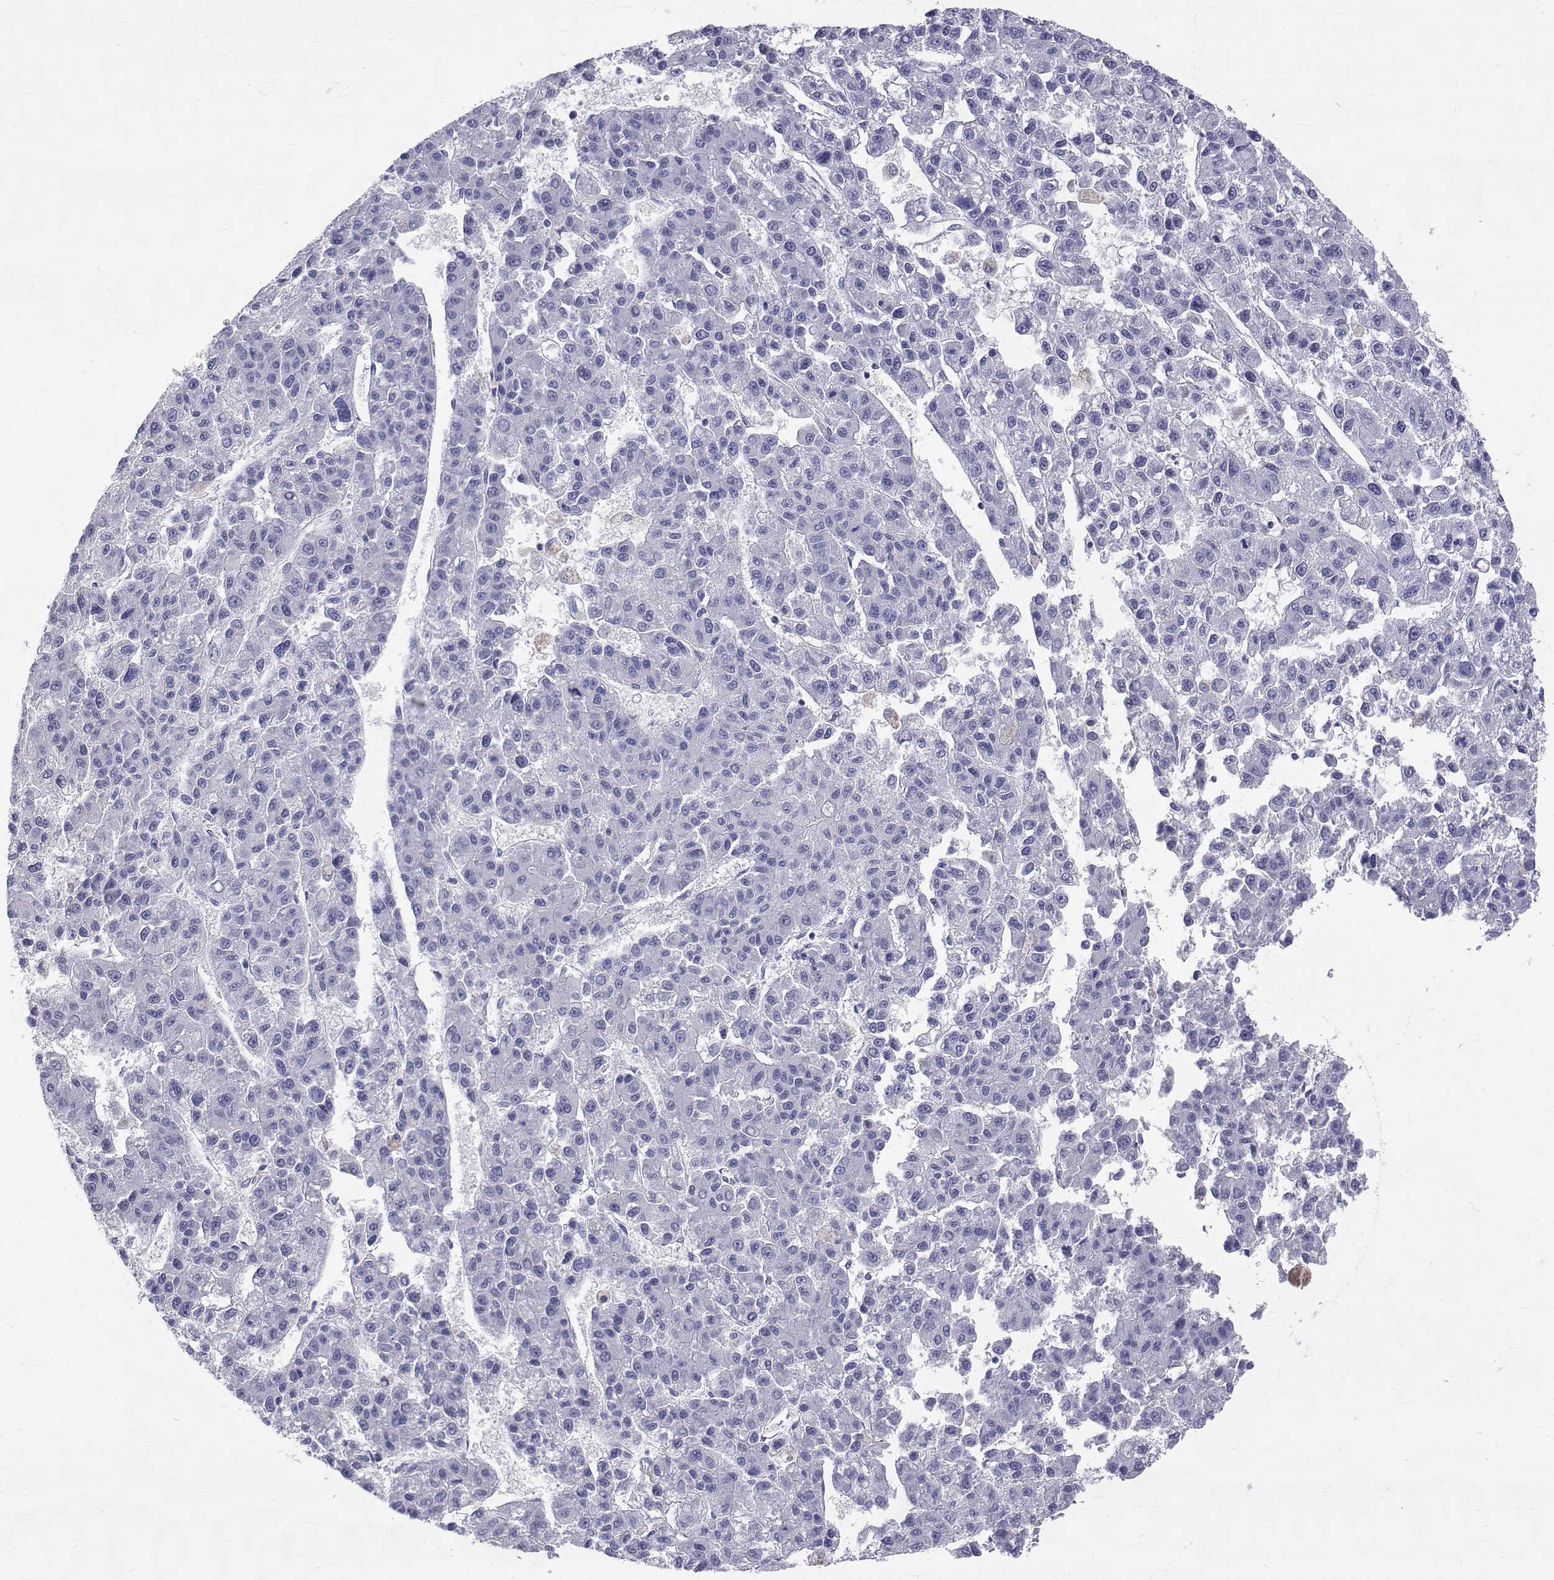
{"staining": {"intensity": "negative", "quantity": "none", "location": "none"}, "tissue": "liver cancer", "cell_type": "Tumor cells", "image_type": "cancer", "snomed": [{"axis": "morphology", "description": "Carcinoma, Hepatocellular, NOS"}, {"axis": "topography", "description": "Liver"}], "caption": "Tumor cells are negative for brown protein staining in liver cancer. (Stains: DAB IHC with hematoxylin counter stain, Microscopy: brightfield microscopy at high magnification).", "gene": "OPRPN", "patient": {"sex": "male", "age": 70}}